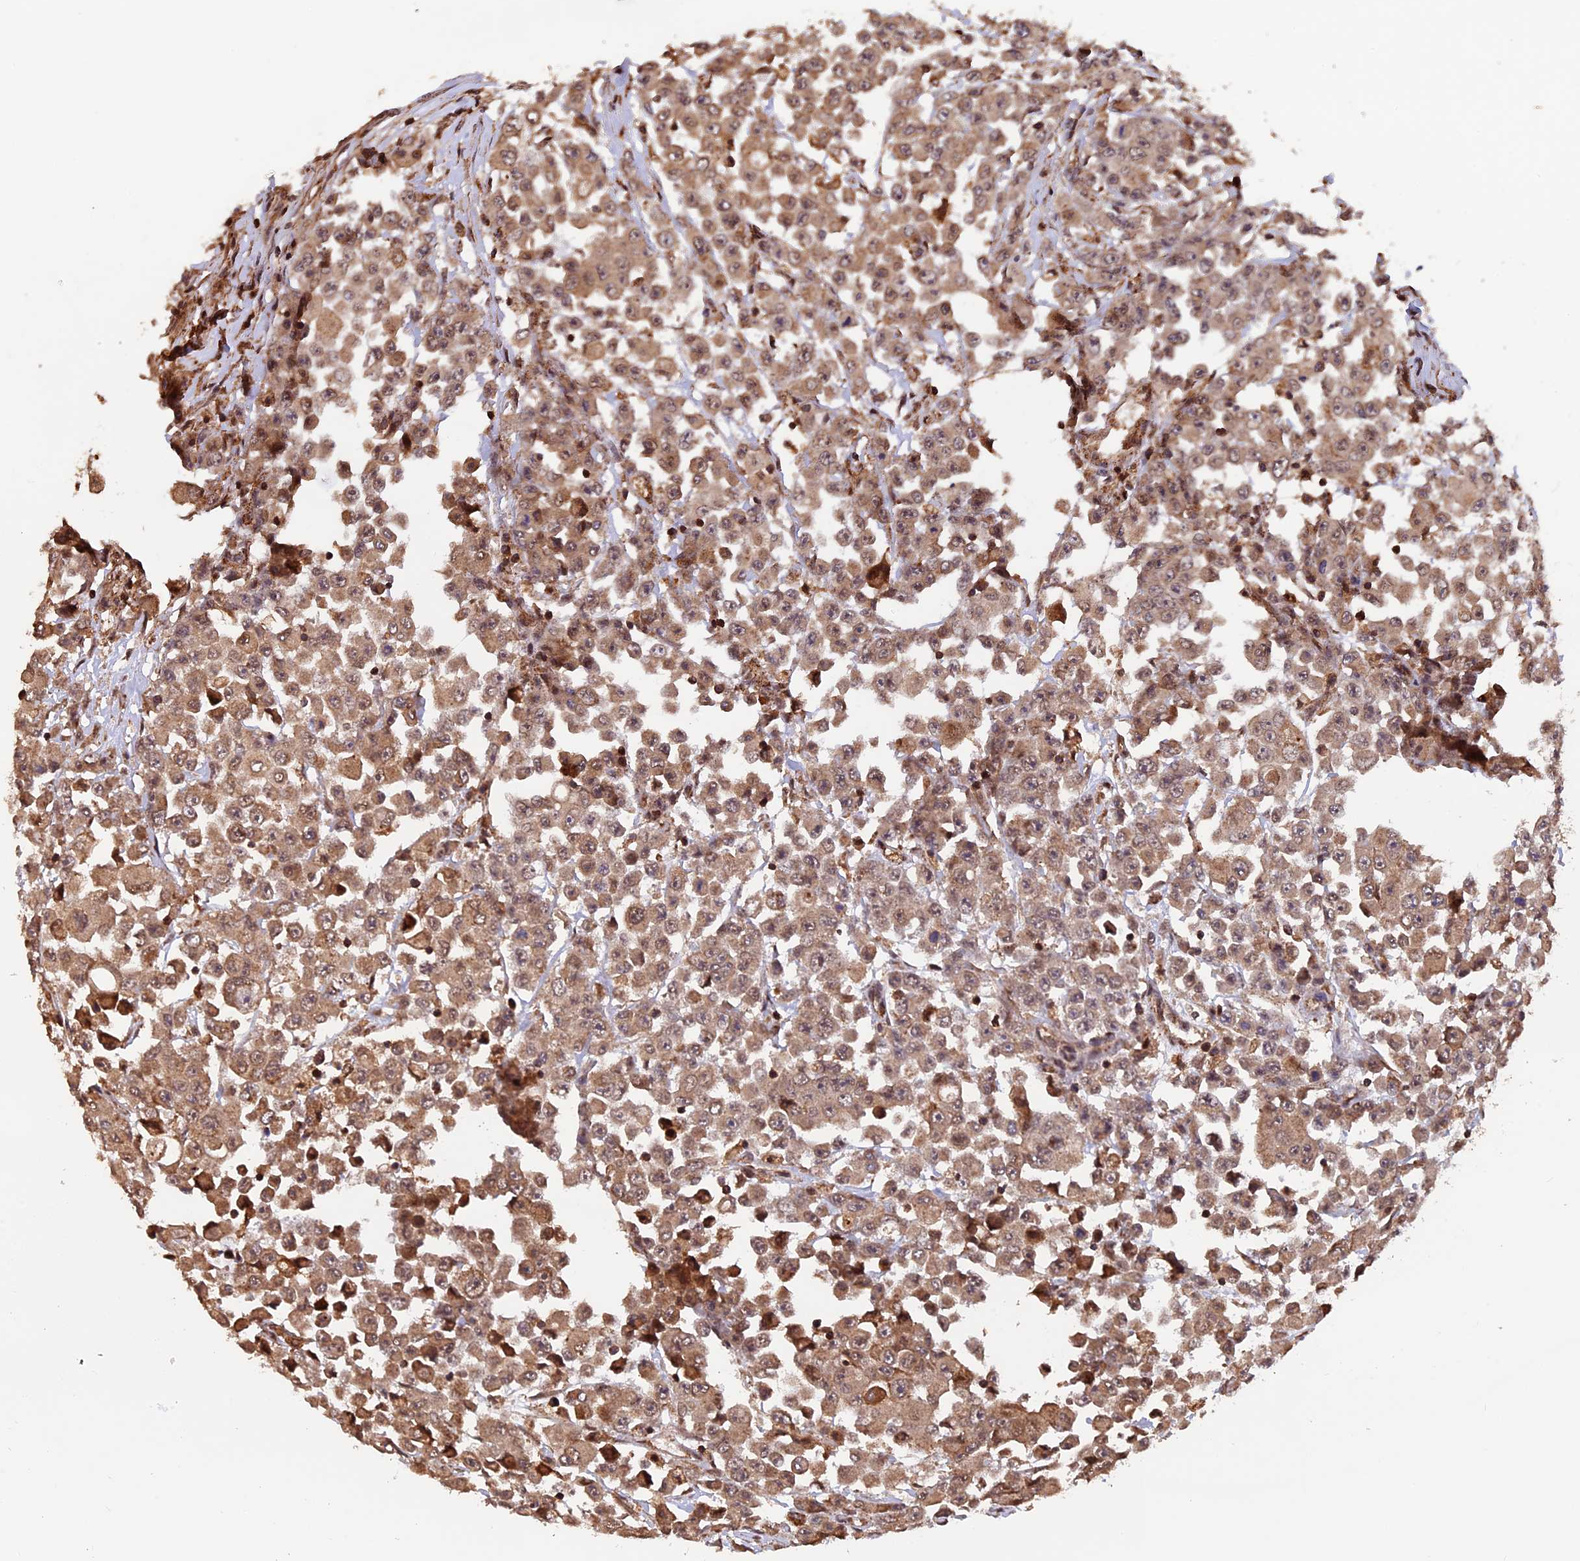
{"staining": {"intensity": "moderate", "quantity": ">75%", "location": "cytoplasmic/membranous"}, "tissue": "colorectal cancer", "cell_type": "Tumor cells", "image_type": "cancer", "snomed": [{"axis": "morphology", "description": "Adenocarcinoma, NOS"}, {"axis": "topography", "description": "Colon"}], "caption": "A micrograph of colorectal cancer (adenocarcinoma) stained for a protein shows moderate cytoplasmic/membranous brown staining in tumor cells. Using DAB (brown) and hematoxylin (blue) stains, captured at high magnification using brightfield microscopy.", "gene": "PKD2L2", "patient": {"sex": "male", "age": 51}}